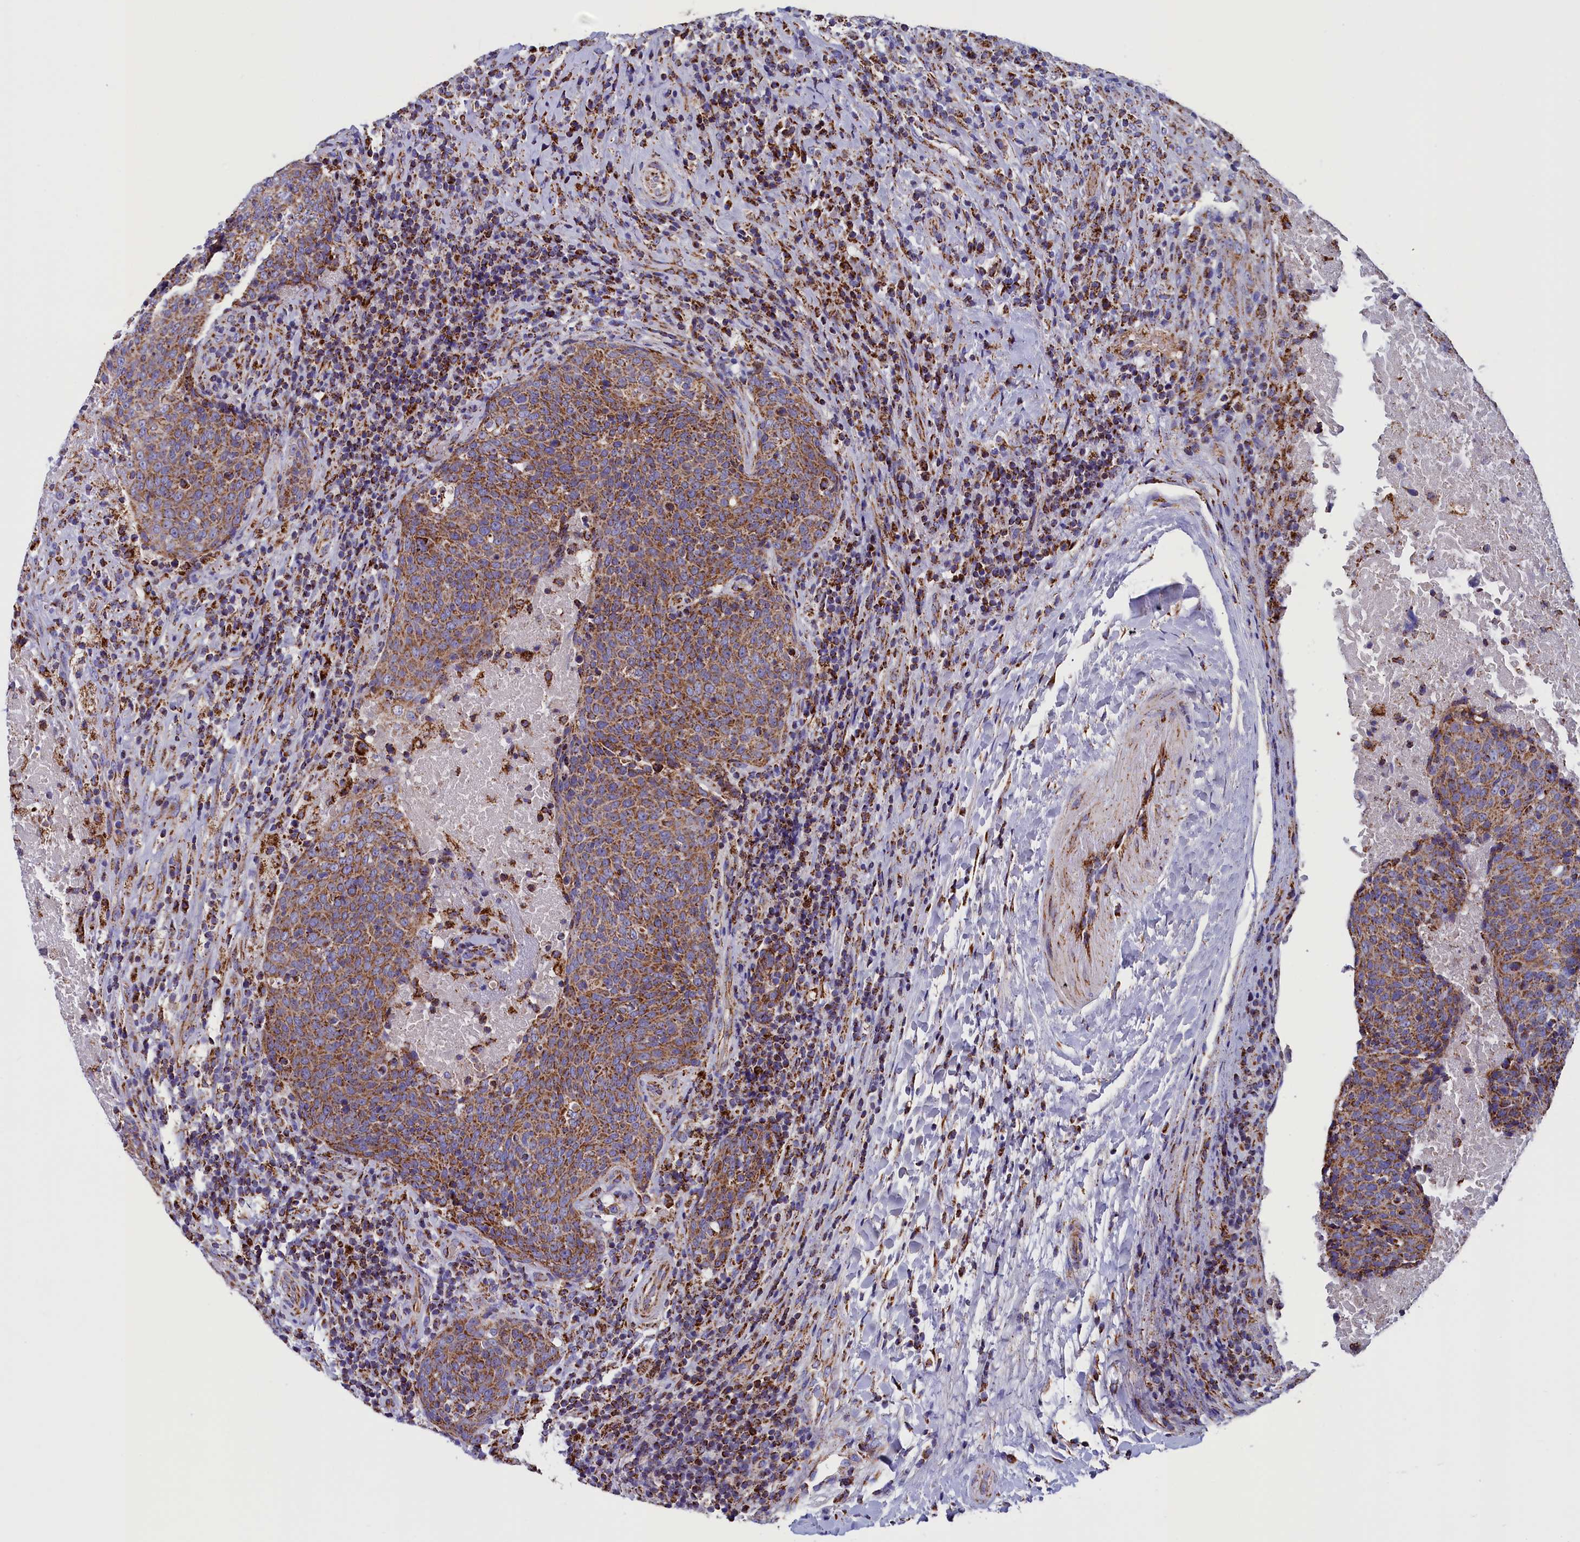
{"staining": {"intensity": "moderate", "quantity": ">75%", "location": "cytoplasmic/membranous"}, "tissue": "head and neck cancer", "cell_type": "Tumor cells", "image_type": "cancer", "snomed": [{"axis": "morphology", "description": "Squamous cell carcinoma, NOS"}, {"axis": "morphology", "description": "Squamous cell carcinoma, metastatic, NOS"}, {"axis": "topography", "description": "Lymph node"}, {"axis": "topography", "description": "Head-Neck"}], "caption": "Head and neck metastatic squamous cell carcinoma stained with a brown dye shows moderate cytoplasmic/membranous positive positivity in about >75% of tumor cells.", "gene": "SLC39A3", "patient": {"sex": "male", "age": 62}}